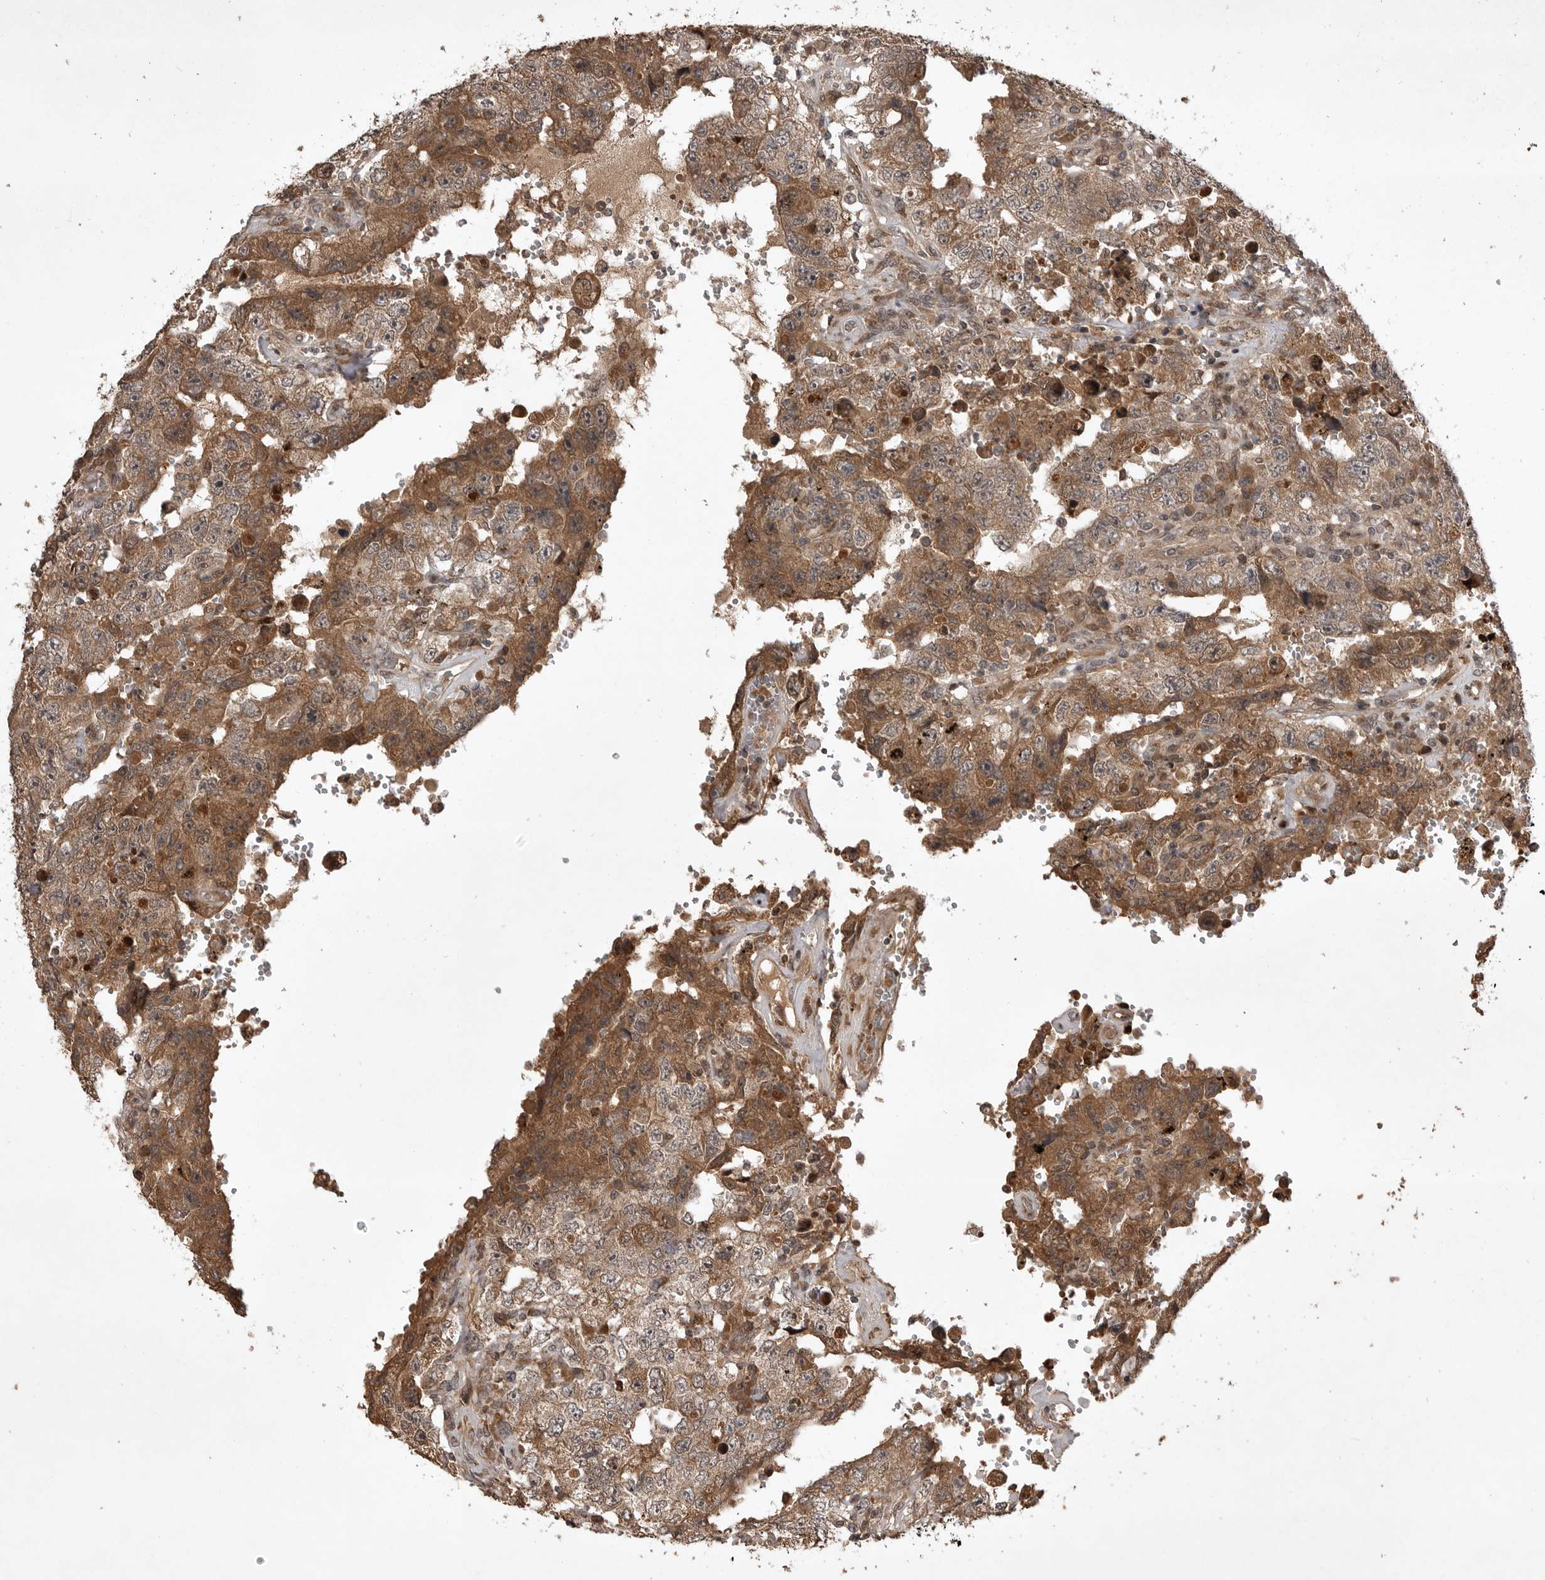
{"staining": {"intensity": "moderate", "quantity": ">75%", "location": "cytoplasmic/membranous"}, "tissue": "testis cancer", "cell_type": "Tumor cells", "image_type": "cancer", "snomed": [{"axis": "morphology", "description": "Carcinoma, Embryonal, NOS"}, {"axis": "topography", "description": "Testis"}], "caption": "An image showing moderate cytoplasmic/membranous staining in about >75% of tumor cells in embryonal carcinoma (testis), as visualized by brown immunohistochemical staining.", "gene": "AKAP7", "patient": {"sex": "male", "age": 26}}